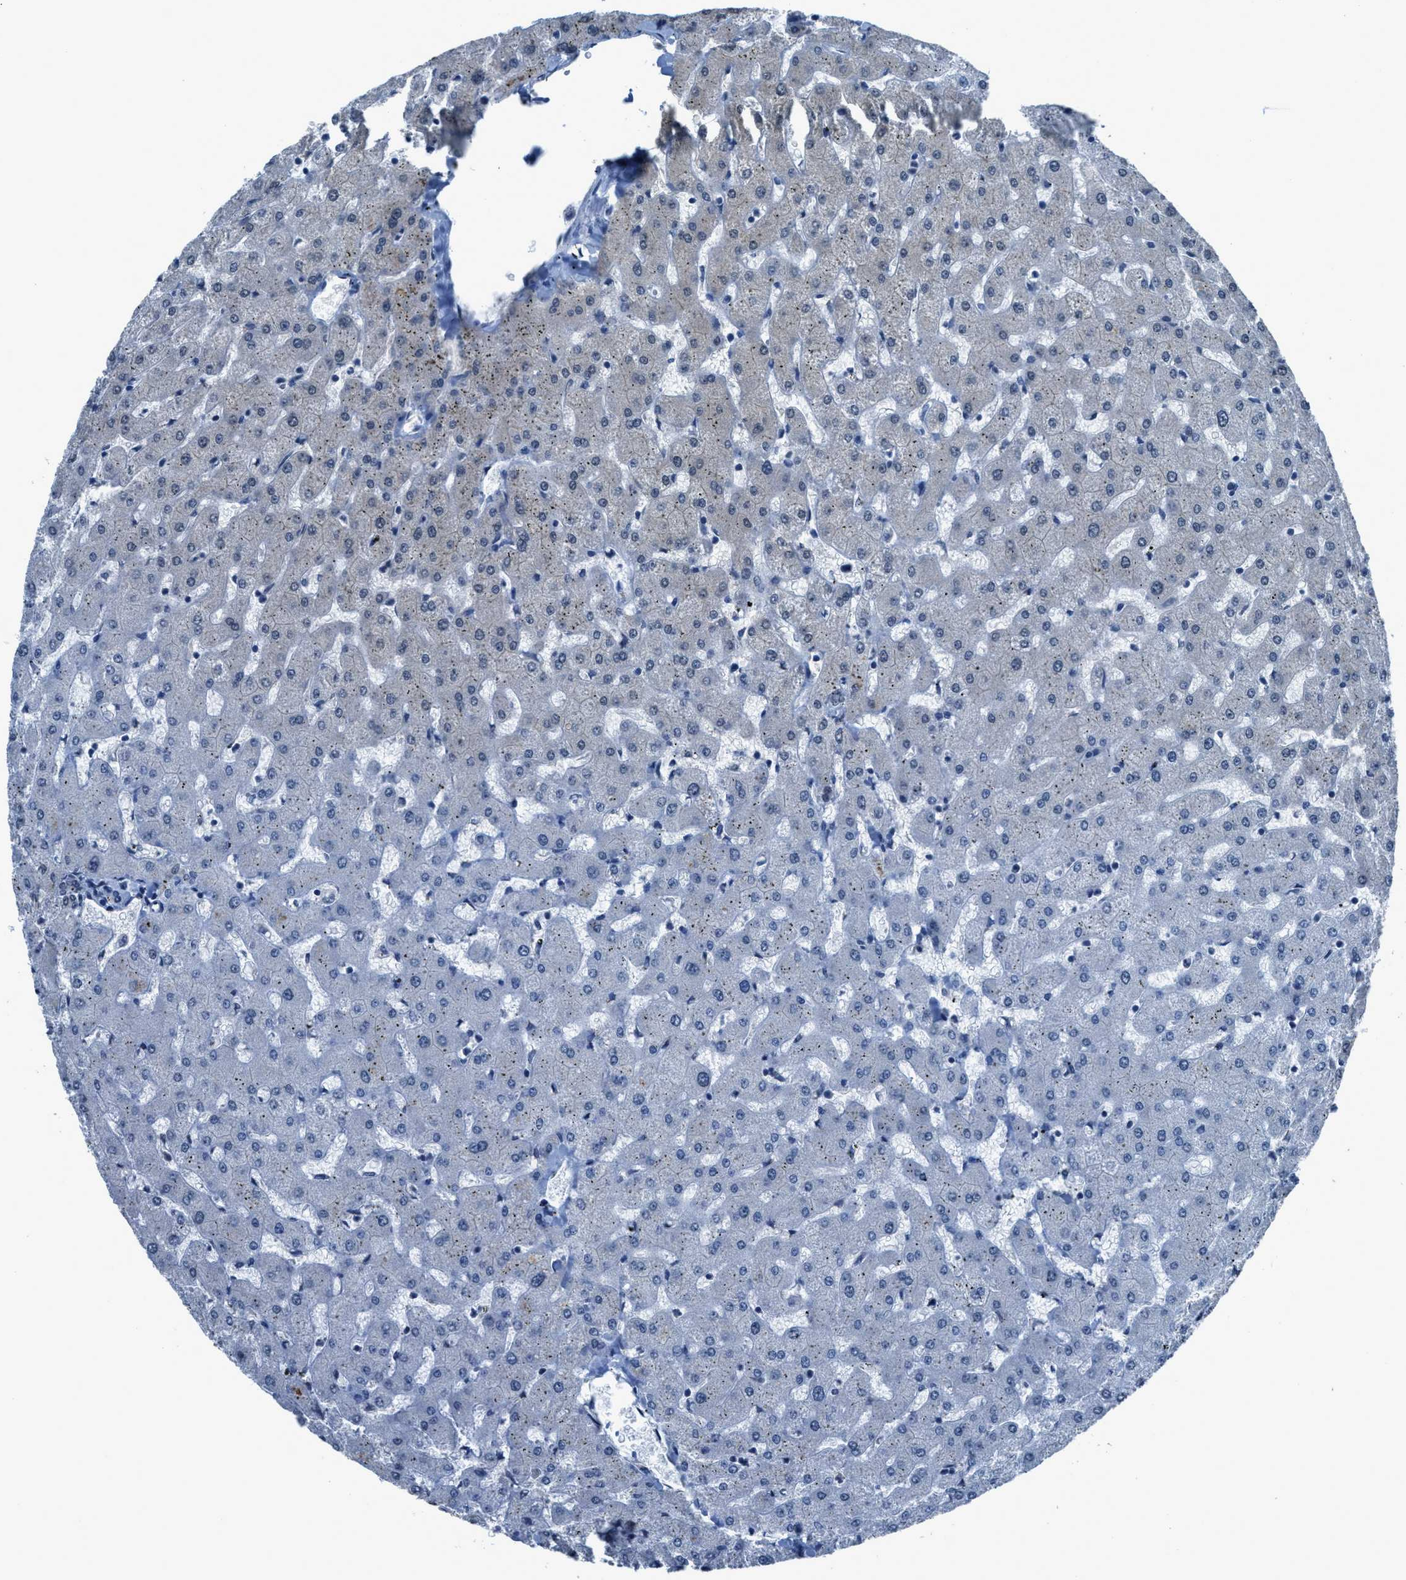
{"staining": {"intensity": "negative", "quantity": "none", "location": "none"}, "tissue": "liver", "cell_type": "Cholangiocytes", "image_type": "normal", "snomed": [{"axis": "morphology", "description": "Normal tissue, NOS"}, {"axis": "topography", "description": "Liver"}], "caption": "DAB (3,3'-diaminobenzidine) immunohistochemical staining of benign human liver reveals no significant staining in cholangiocytes.", "gene": "DUSP19", "patient": {"sex": "female", "age": 63}}